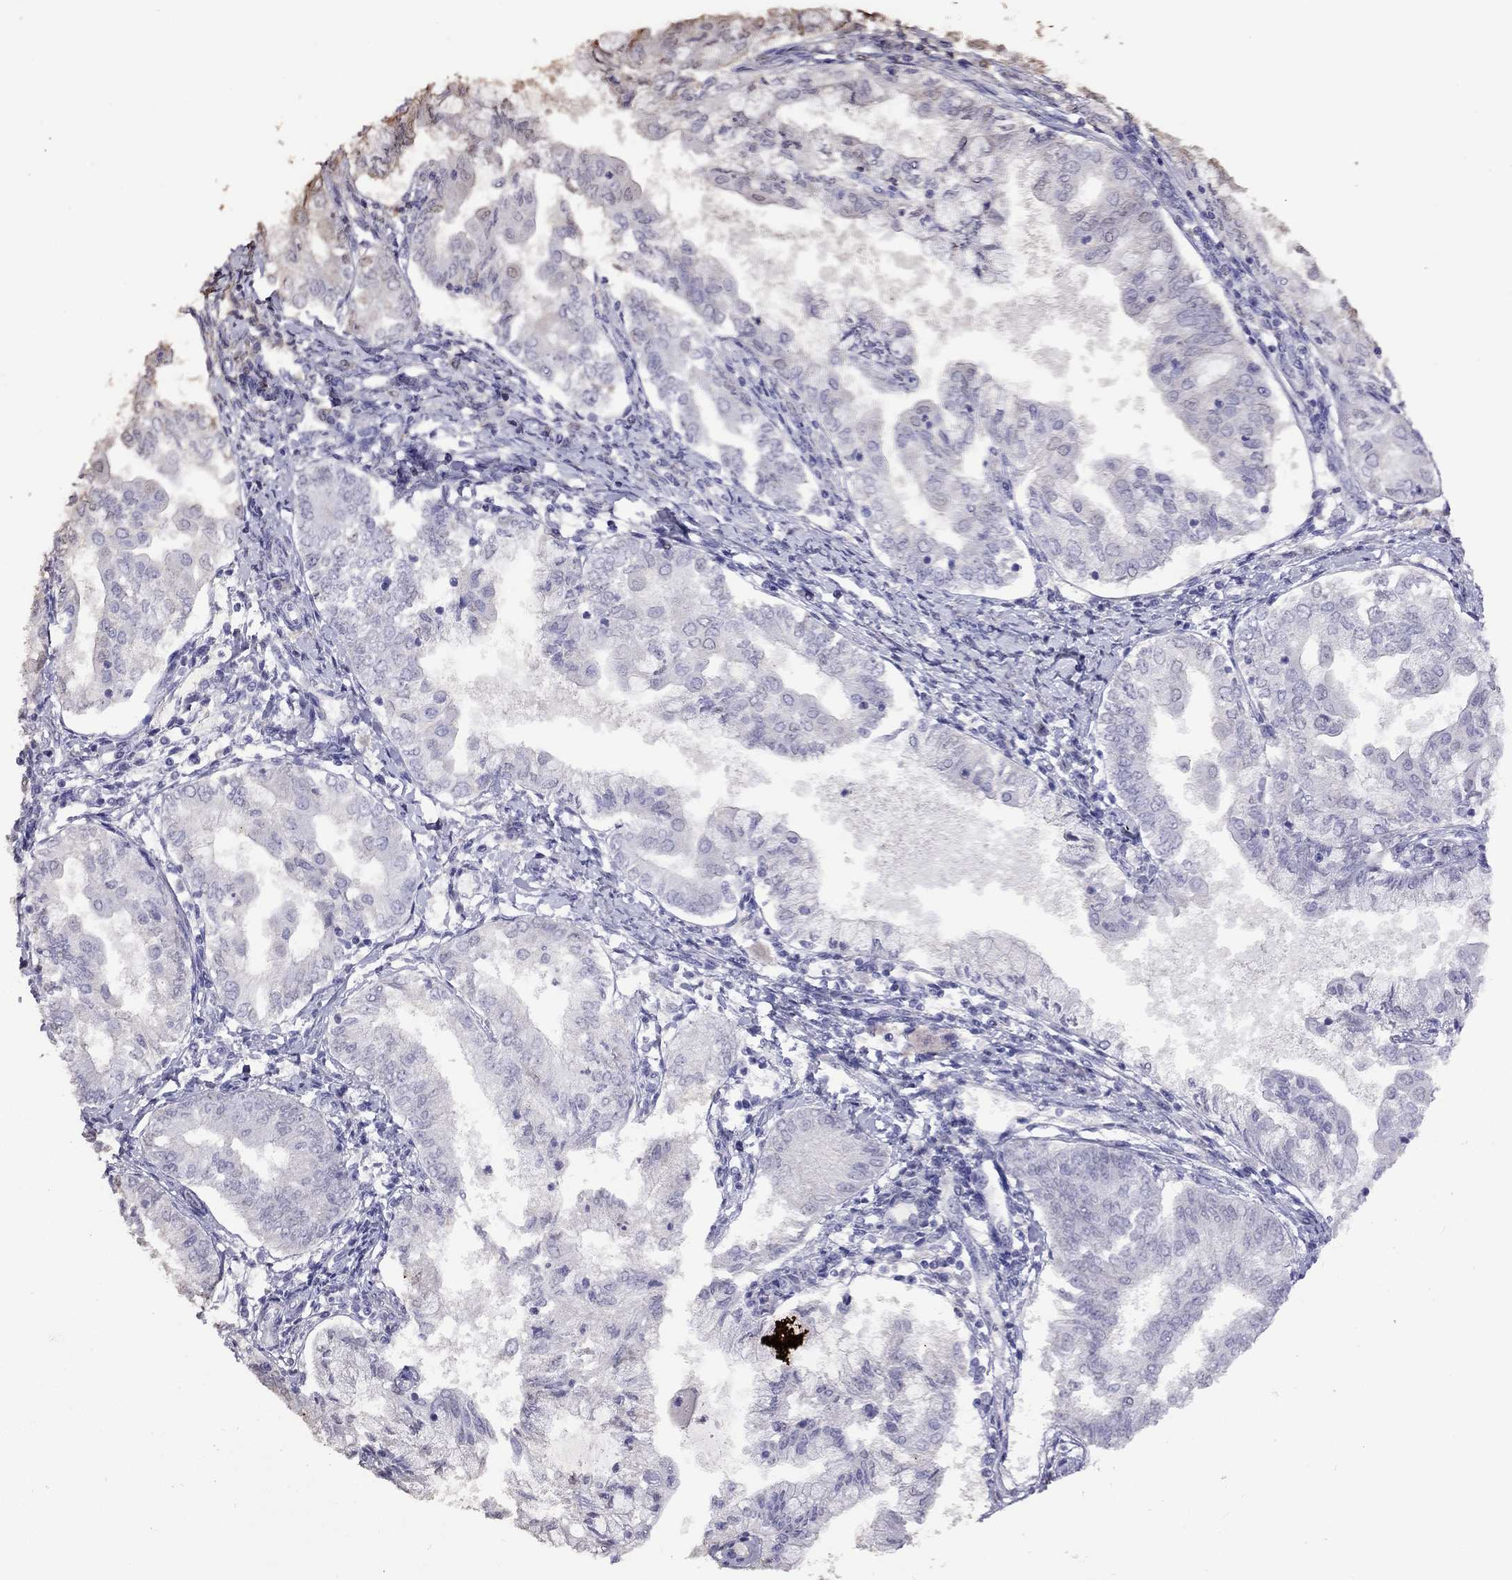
{"staining": {"intensity": "negative", "quantity": "none", "location": "none"}, "tissue": "endometrial cancer", "cell_type": "Tumor cells", "image_type": "cancer", "snomed": [{"axis": "morphology", "description": "Adenocarcinoma, NOS"}, {"axis": "topography", "description": "Endometrium"}], "caption": "Immunohistochemistry (IHC) image of neoplastic tissue: endometrial adenocarcinoma stained with DAB shows no significant protein staining in tumor cells.", "gene": "SUN3", "patient": {"sex": "female", "age": 68}}